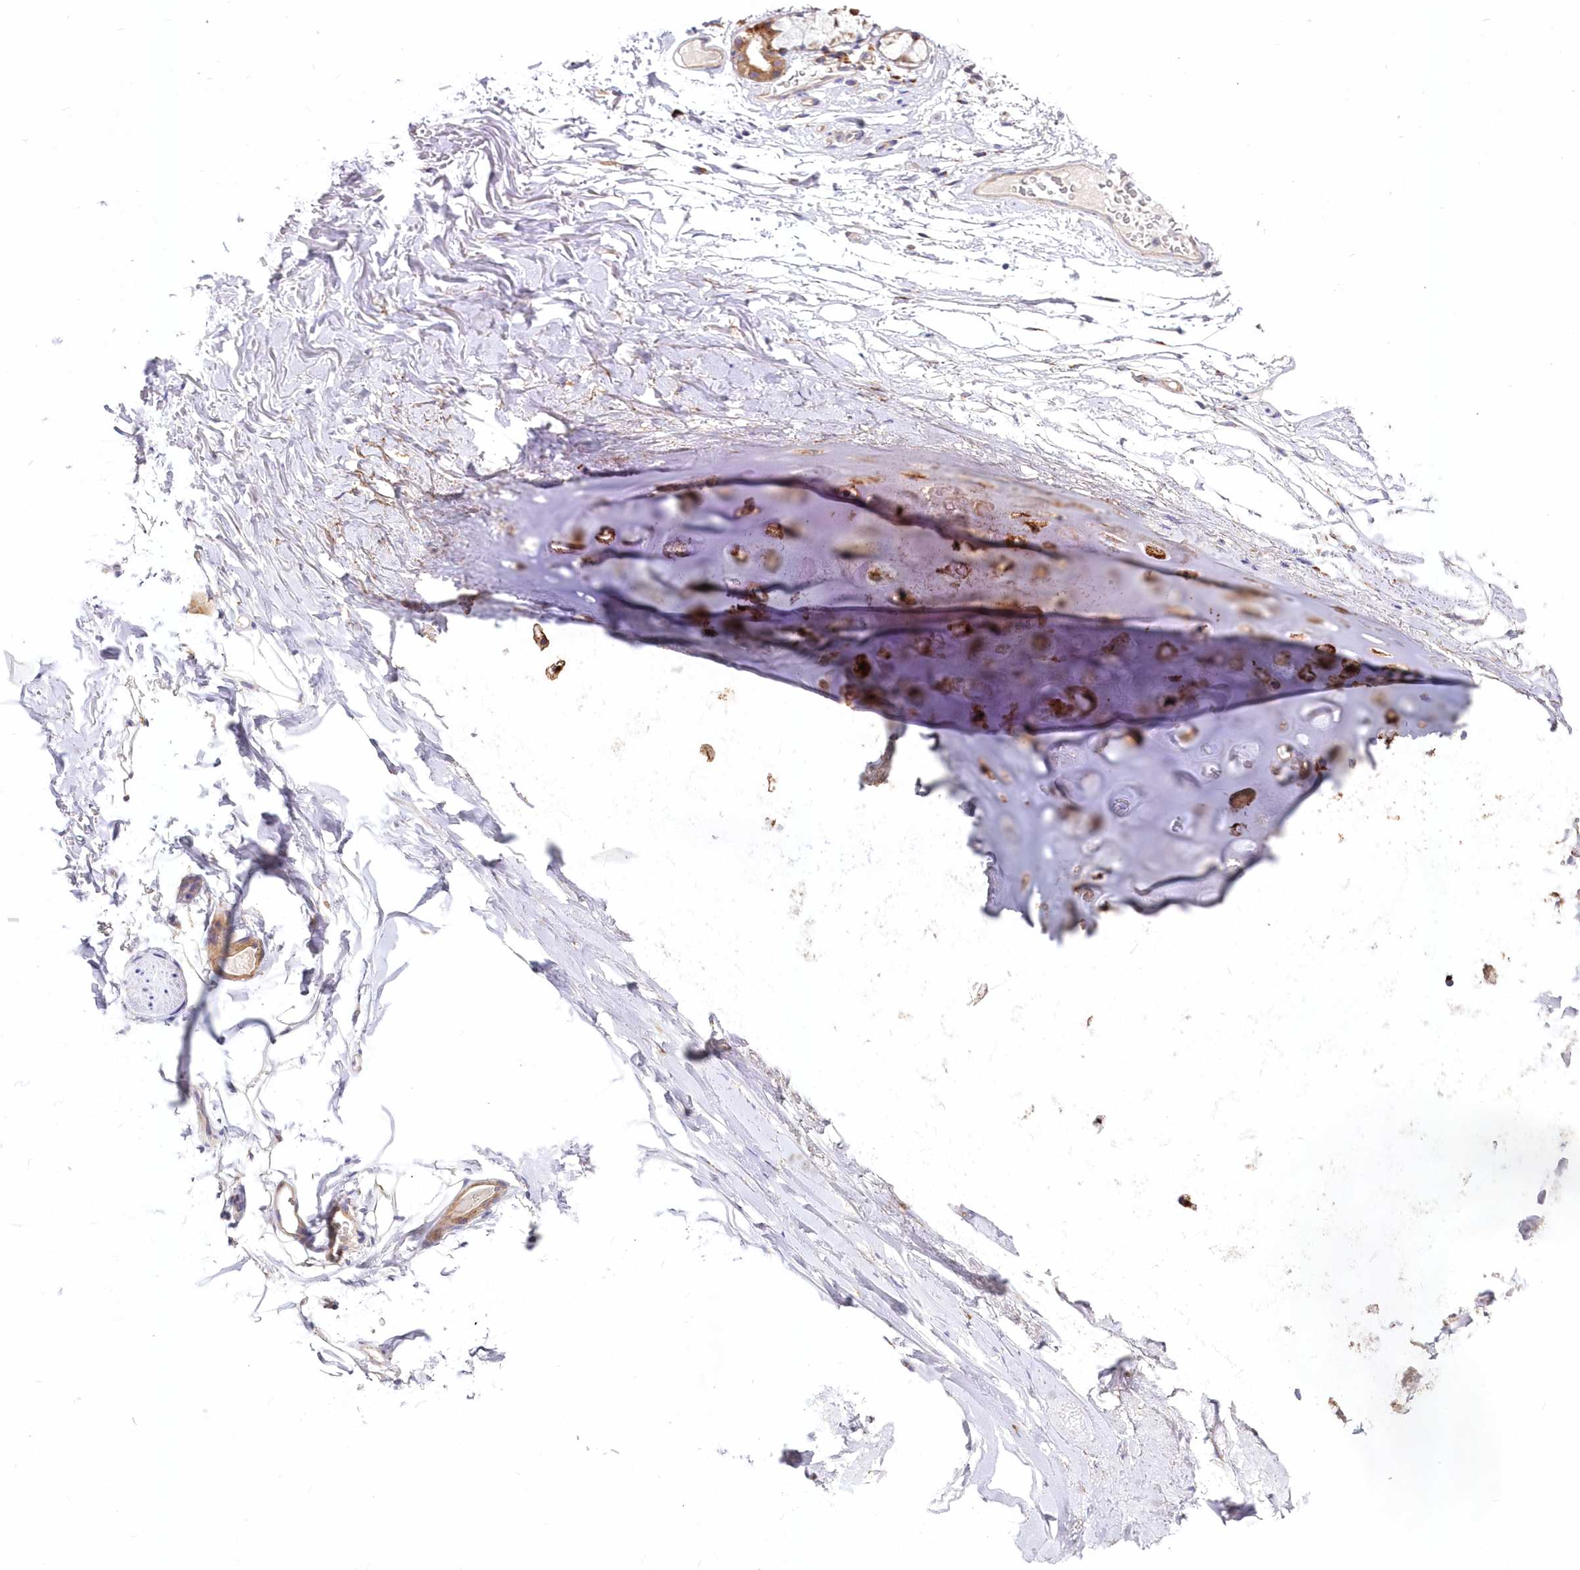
{"staining": {"intensity": "negative", "quantity": "none", "location": "none"}, "tissue": "adipose tissue", "cell_type": "Adipocytes", "image_type": "normal", "snomed": [{"axis": "morphology", "description": "Normal tissue, NOS"}, {"axis": "topography", "description": "Cartilage tissue"}, {"axis": "topography", "description": "Bronchus"}], "caption": "The image displays no significant expression in adipocytes of adipose tissue. (Brightfield microscopy of DAB immunohistochemistry (IHC) at high magnification).", "gene": "ARFGEF3", "patient": {"sex": "female", "age": 73}}